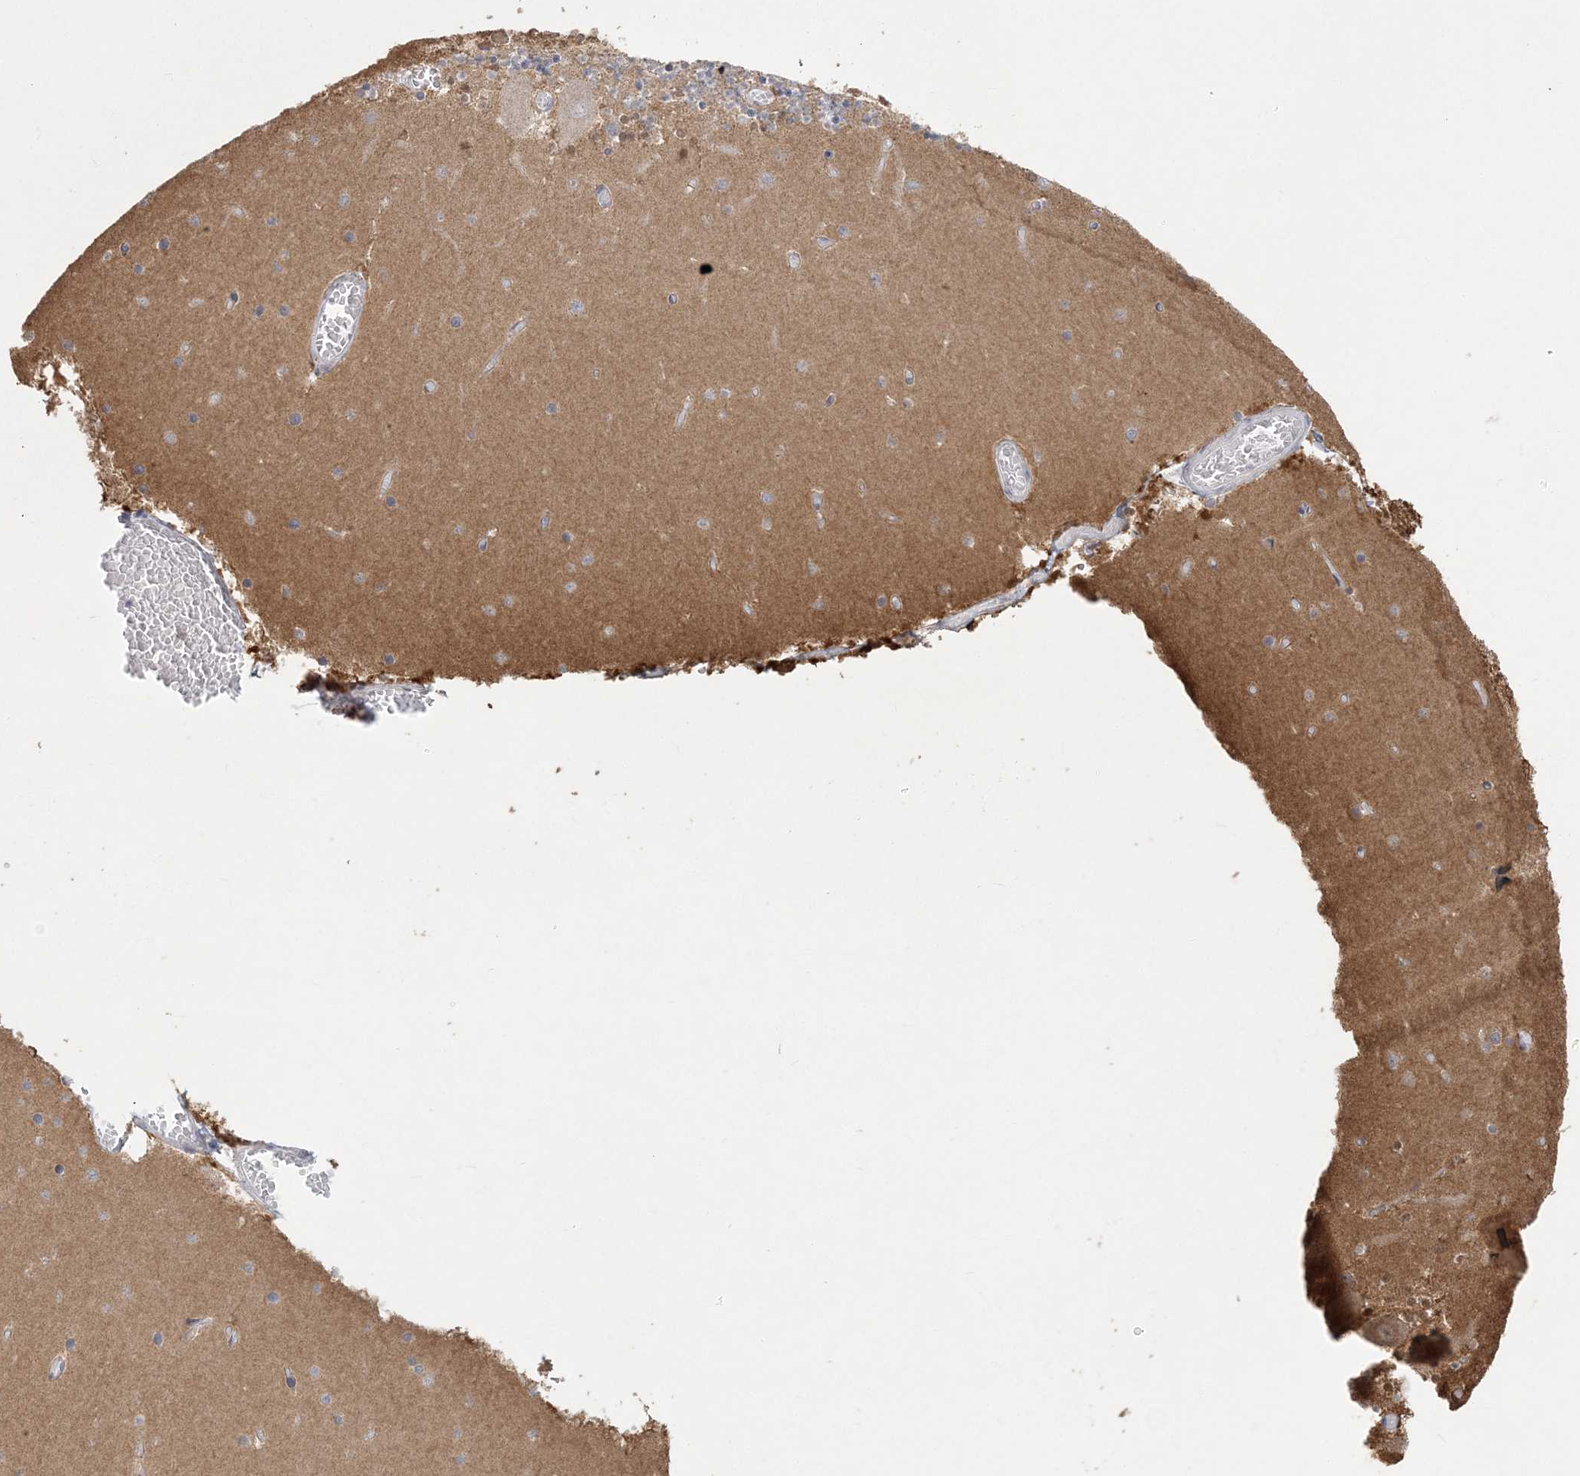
{"staining": {"intensity": "moderate", "quantity": "25%-75%", "location": "cytoplasmic/membranous"}, "tissue": "cerebellum", "cell_type": "Cells in granular layer", "image_type": "normal", "snomed": [{"axis": "morphology", "description": "Normal tissue, NOS"}, {"axis": "topography", "description": "Cerebellum"}], "caption": "Human cerebellum stained with a brown dye displays moderate cytoplasmic/membranous positive expression in about 25%-75% of cells in granular layer.", "gene": "ZC3H6", "patient": {"sex": "female", "age": 28}}